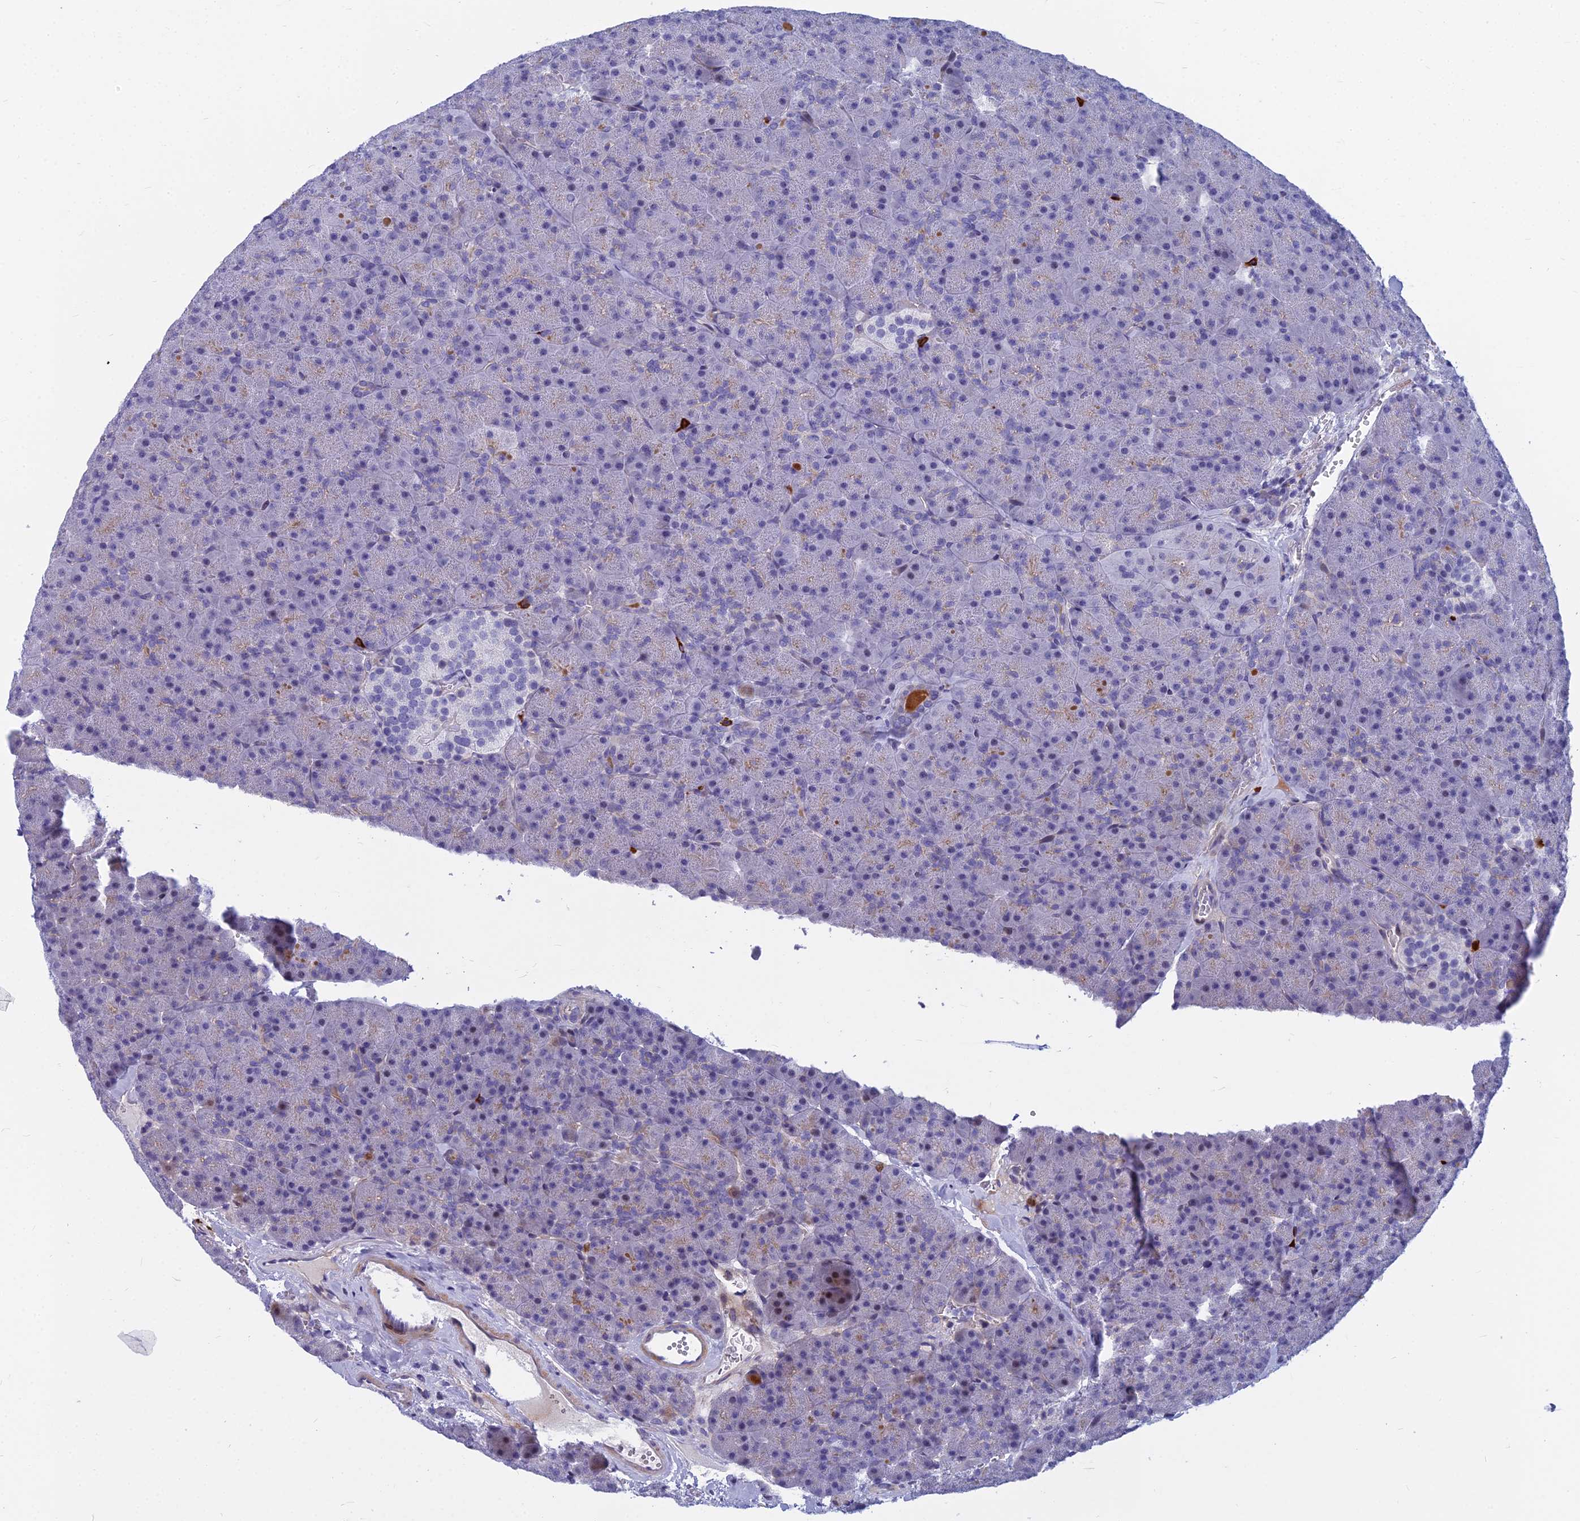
{"staining": {"intensity": "moderate", "quantity": "<25%", "location": "cytoplasmic/membranous"}, "tissue": "pancreas", "cell_type": "Exocrine glandular cells", "image_type": "normal", "snomed": [{"axis": "morphology", "description": "Normal tissue, NOS"}, {"axis": "topography", "description": "Pancreas"}], "caption": "Pancreas stained with DAB immunohistochemistry shows low levels of moderate cytoplasmic/membranous expression in about <25% of exocrine glandular cells.", "gene": "MYBPC2", "patient": {"sex": "male", "age": 36}}